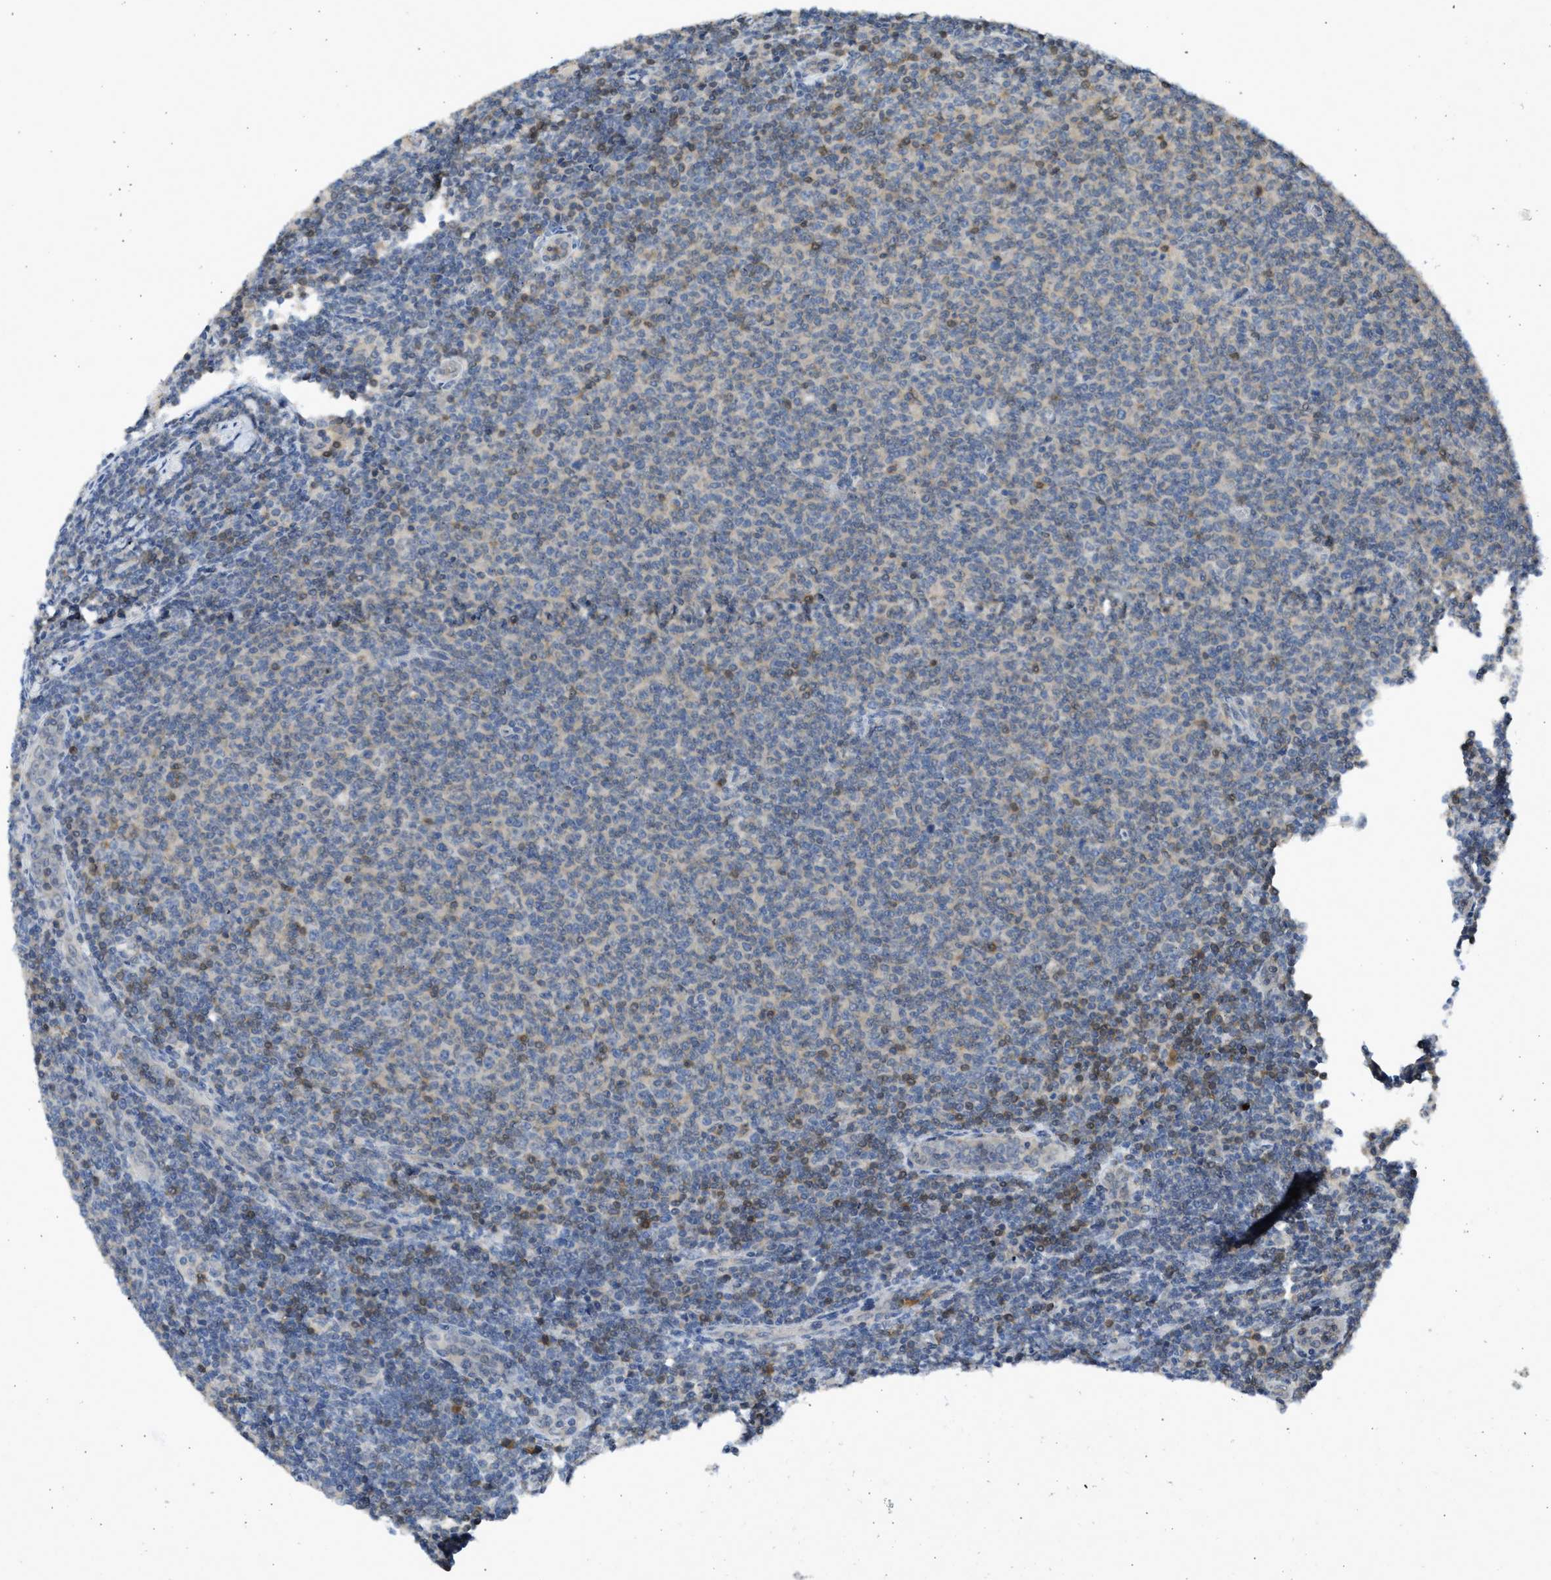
{"staining": {"intensity": "negative", "quantity": "none", "location": "none"}, "tissue": "lymphoma", "cell_type": "Tumor cells", "image_type": "cancer", "snomed": [{"axis": "morphology", "description": "Malignant lymphoma, non-Hodgkin's type, Low grade"}, {"axis": "topography", "description": "Lymph node"}], "caption": "DAB (3,3'-diaminobenzidine) immunohistochemical staining of low-grade malignant lymphoma, non-Hodgkin's type exhibits no significant positivity in tumor cells.", "gene": "MAPK7", "patient": {"sex": "male", "age": 66}}